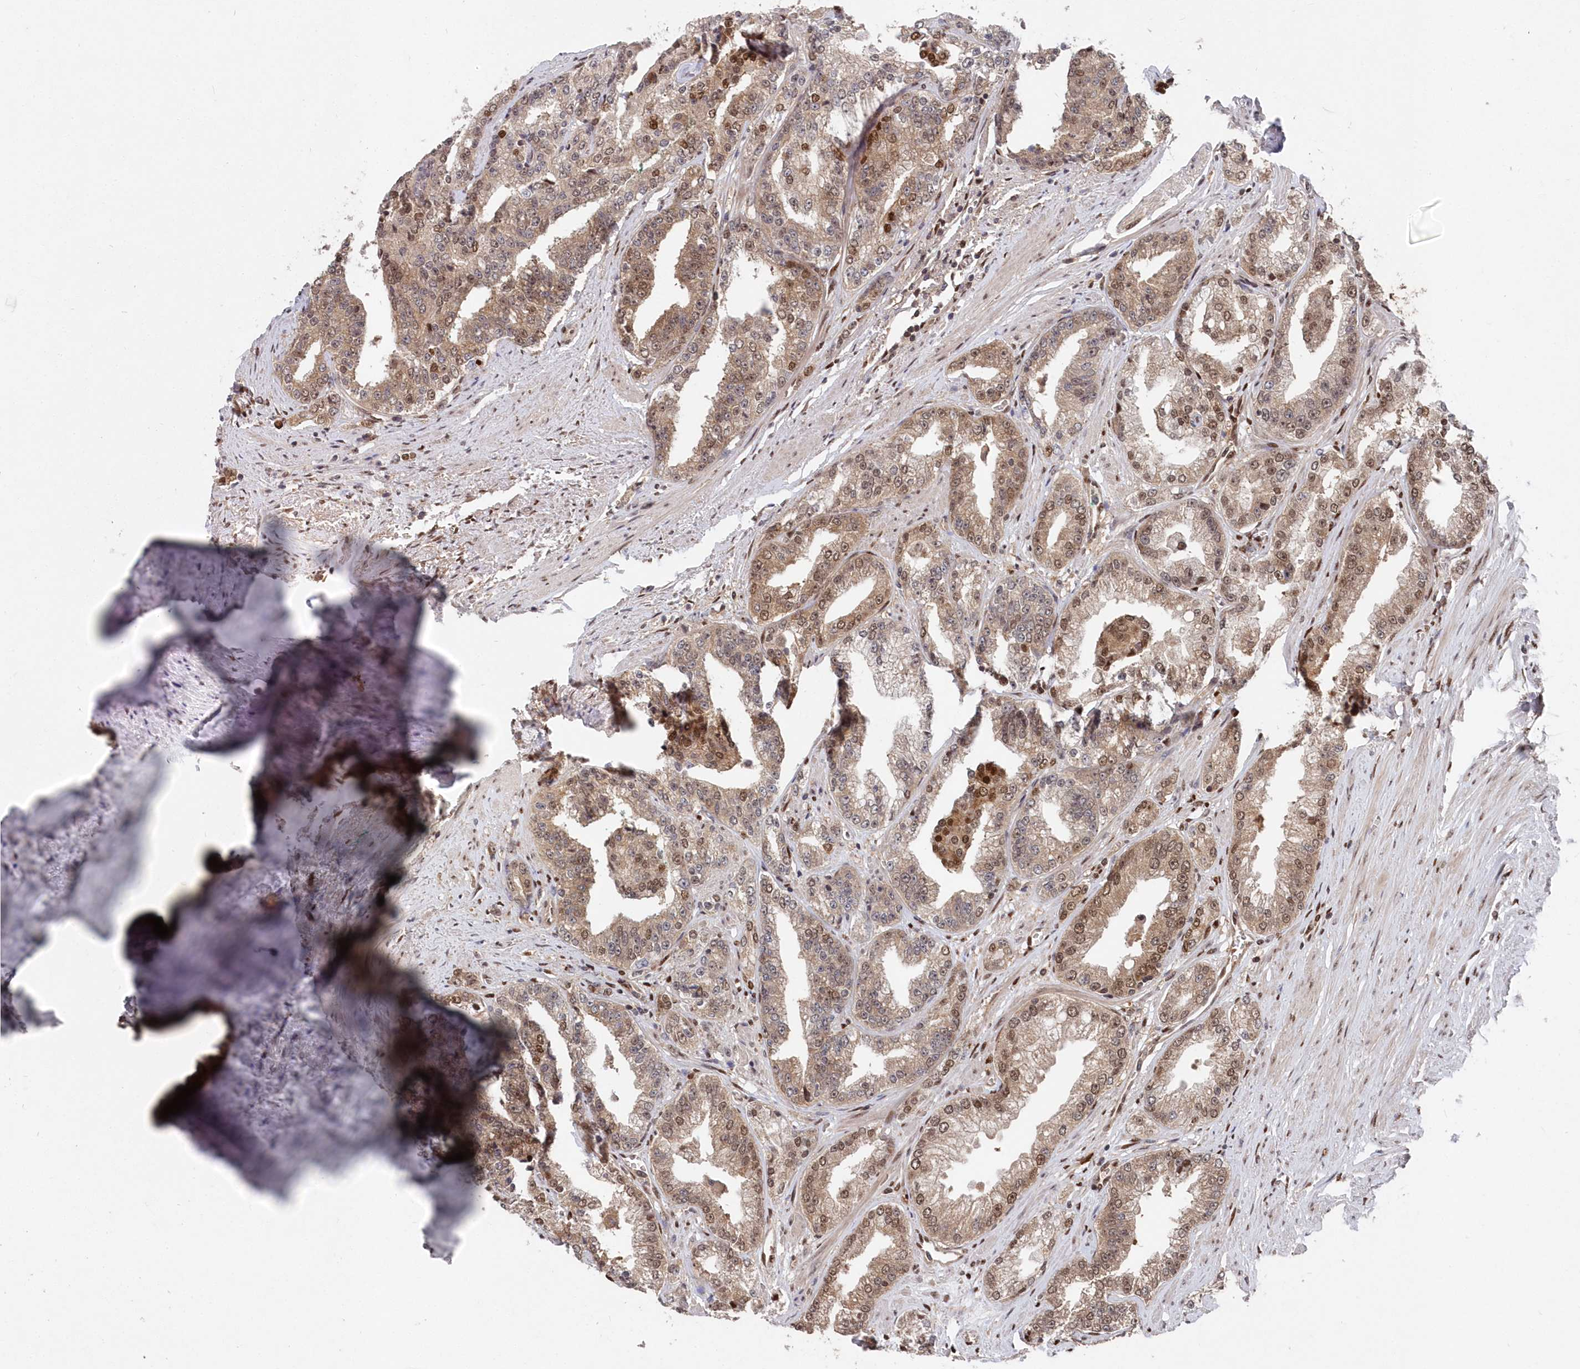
{"staining": {"intensity": "moderate", "quantity": "25%-75%", "location": "cytoplasmic/membranous,nuclear"}, "tissue": "prostate cancer", "cell_type": "Tumor cells", "image_type": "cancer", "snomed": [{"axis": "morphology", "description": "Adenocarcinoma, High grade"}, {"axis": "topography", "description": "Prostate"}], "caption": "Human prostate cancer stained for a protein (brown) demonstrates moderate cytoplasmic/membranous and nuclear positive expression in approximately 25%-75% of tumor cells.", "gene": "ABHD14B", "patient": {"sex": "male", "age": 71}}